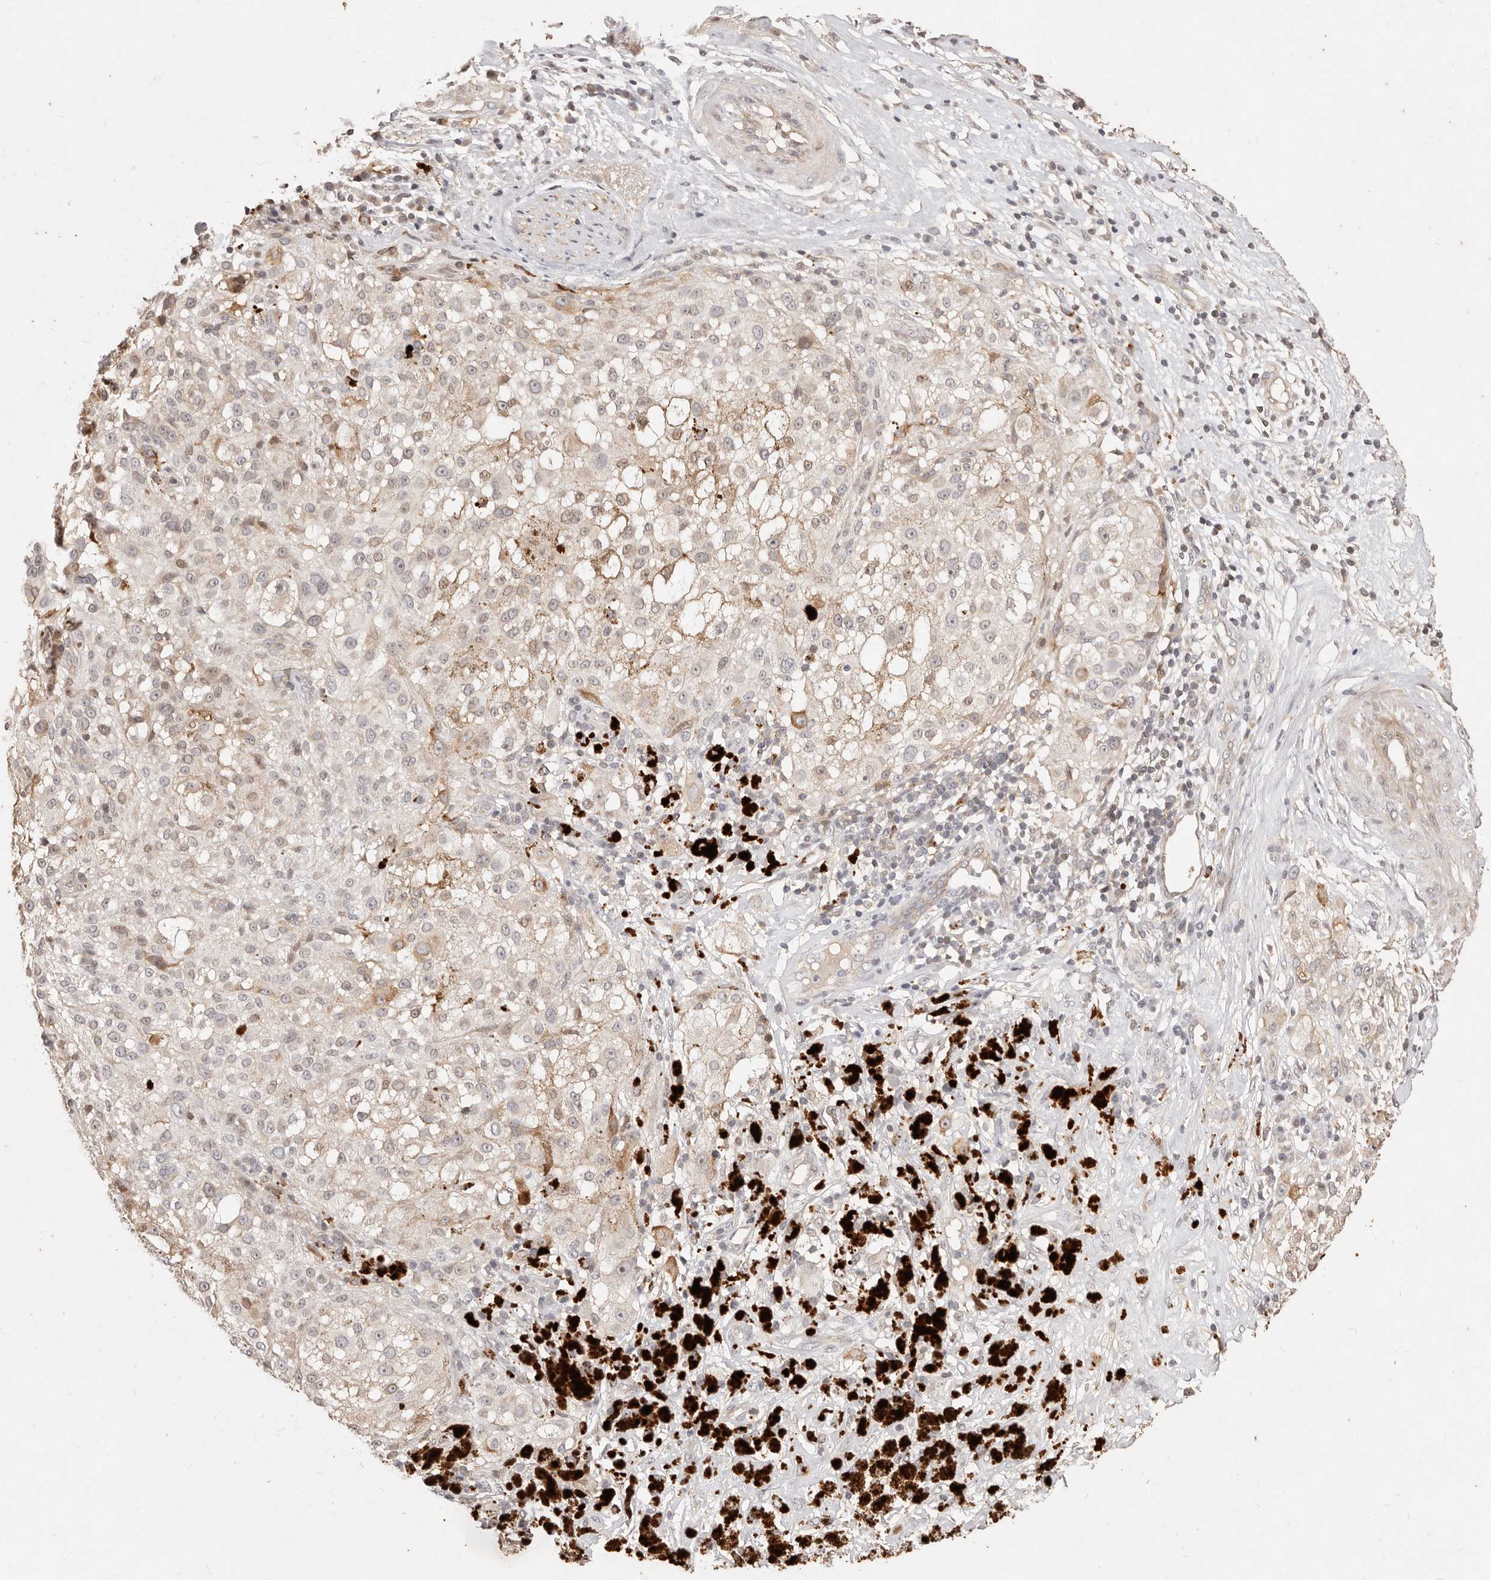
{"staining": {"intensity": "weak", "quantity": ">75%", "location": "cytoplasmic/membranous"}, "tissue": "melanoma", "cell_type": "Tumor cells", "image_type": "cancer", "snomed": [{"axis": "morphology", "description": "Necrosis, NOS"}, {"axis": "morphology", "description": "Malignant melanoma, NOS"}, {"axis": "topography", "description": "Skin"}], "caption": "Immunohistochemical staining of human melanoma exhibits low levels of weak cytoplasmic/membranous positivity in approximately >75% of tumor cells. The staining is performed using DAB brown chromogen to label protein expression. The nuclei are counter-stained blue using hematoxylin.", "gene": "KIF9", "patient": {"sex": "female", "age": 87}}